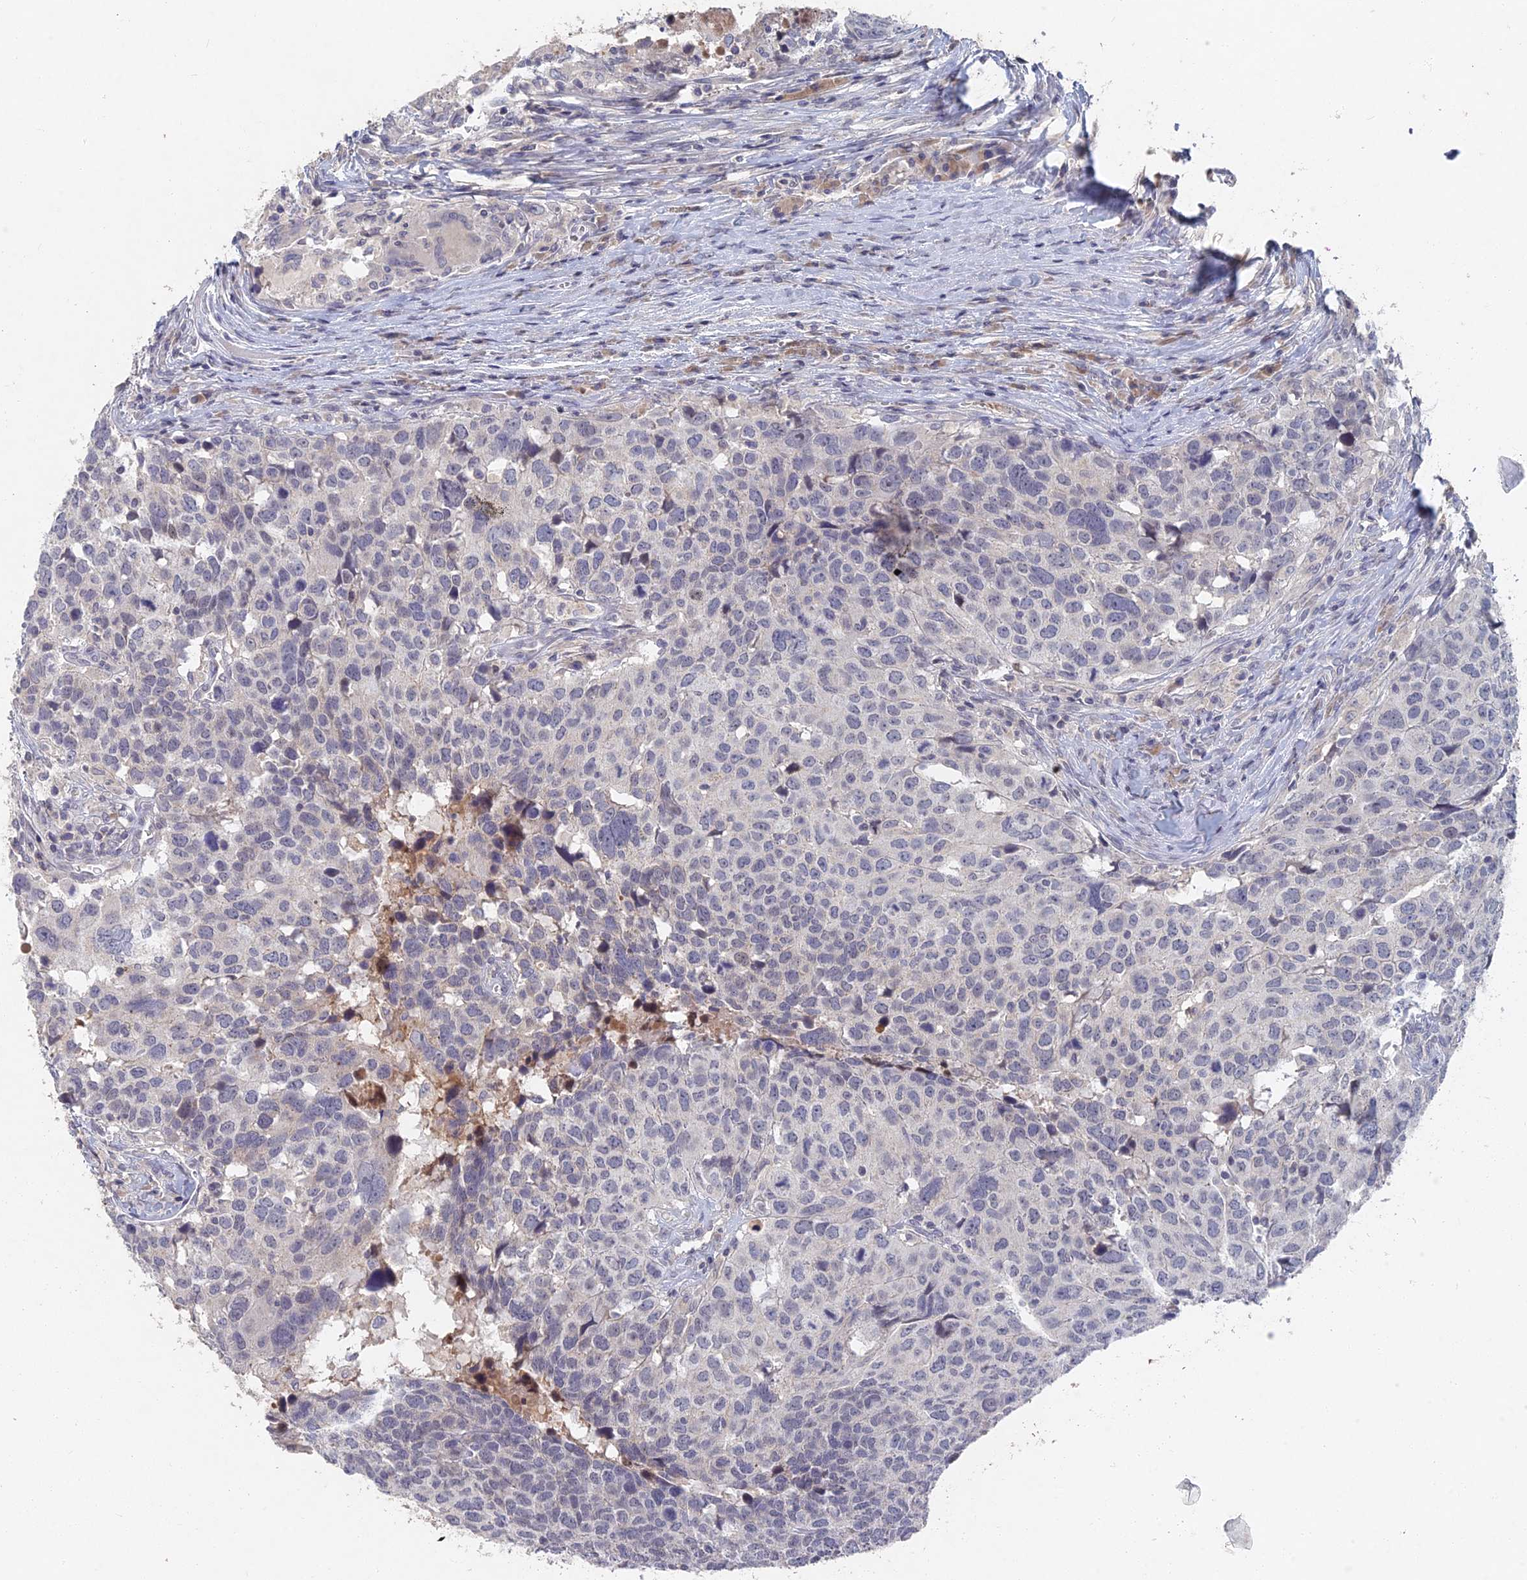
{"staining": {"intensity": "negative", "quantity": "none", "location": "none"}, "tissue": "head and neck cancer", "cell_type": "Tumor cells", "image_type": "cancer", "snomed": [{"axis": "morphology", "description": "Squamous cell carcinoma, NOS"}, {"axis": "topography", "description": "Head-Neck"}], "caption": "High power microscopy photomicrograph of an immunohistochemistry (IHC) micrograph of head and neck cancer, revealing no significant positivity in tumor cells.", "gene": "GNA15", "patient": {"sex": "male", "age": 66}}